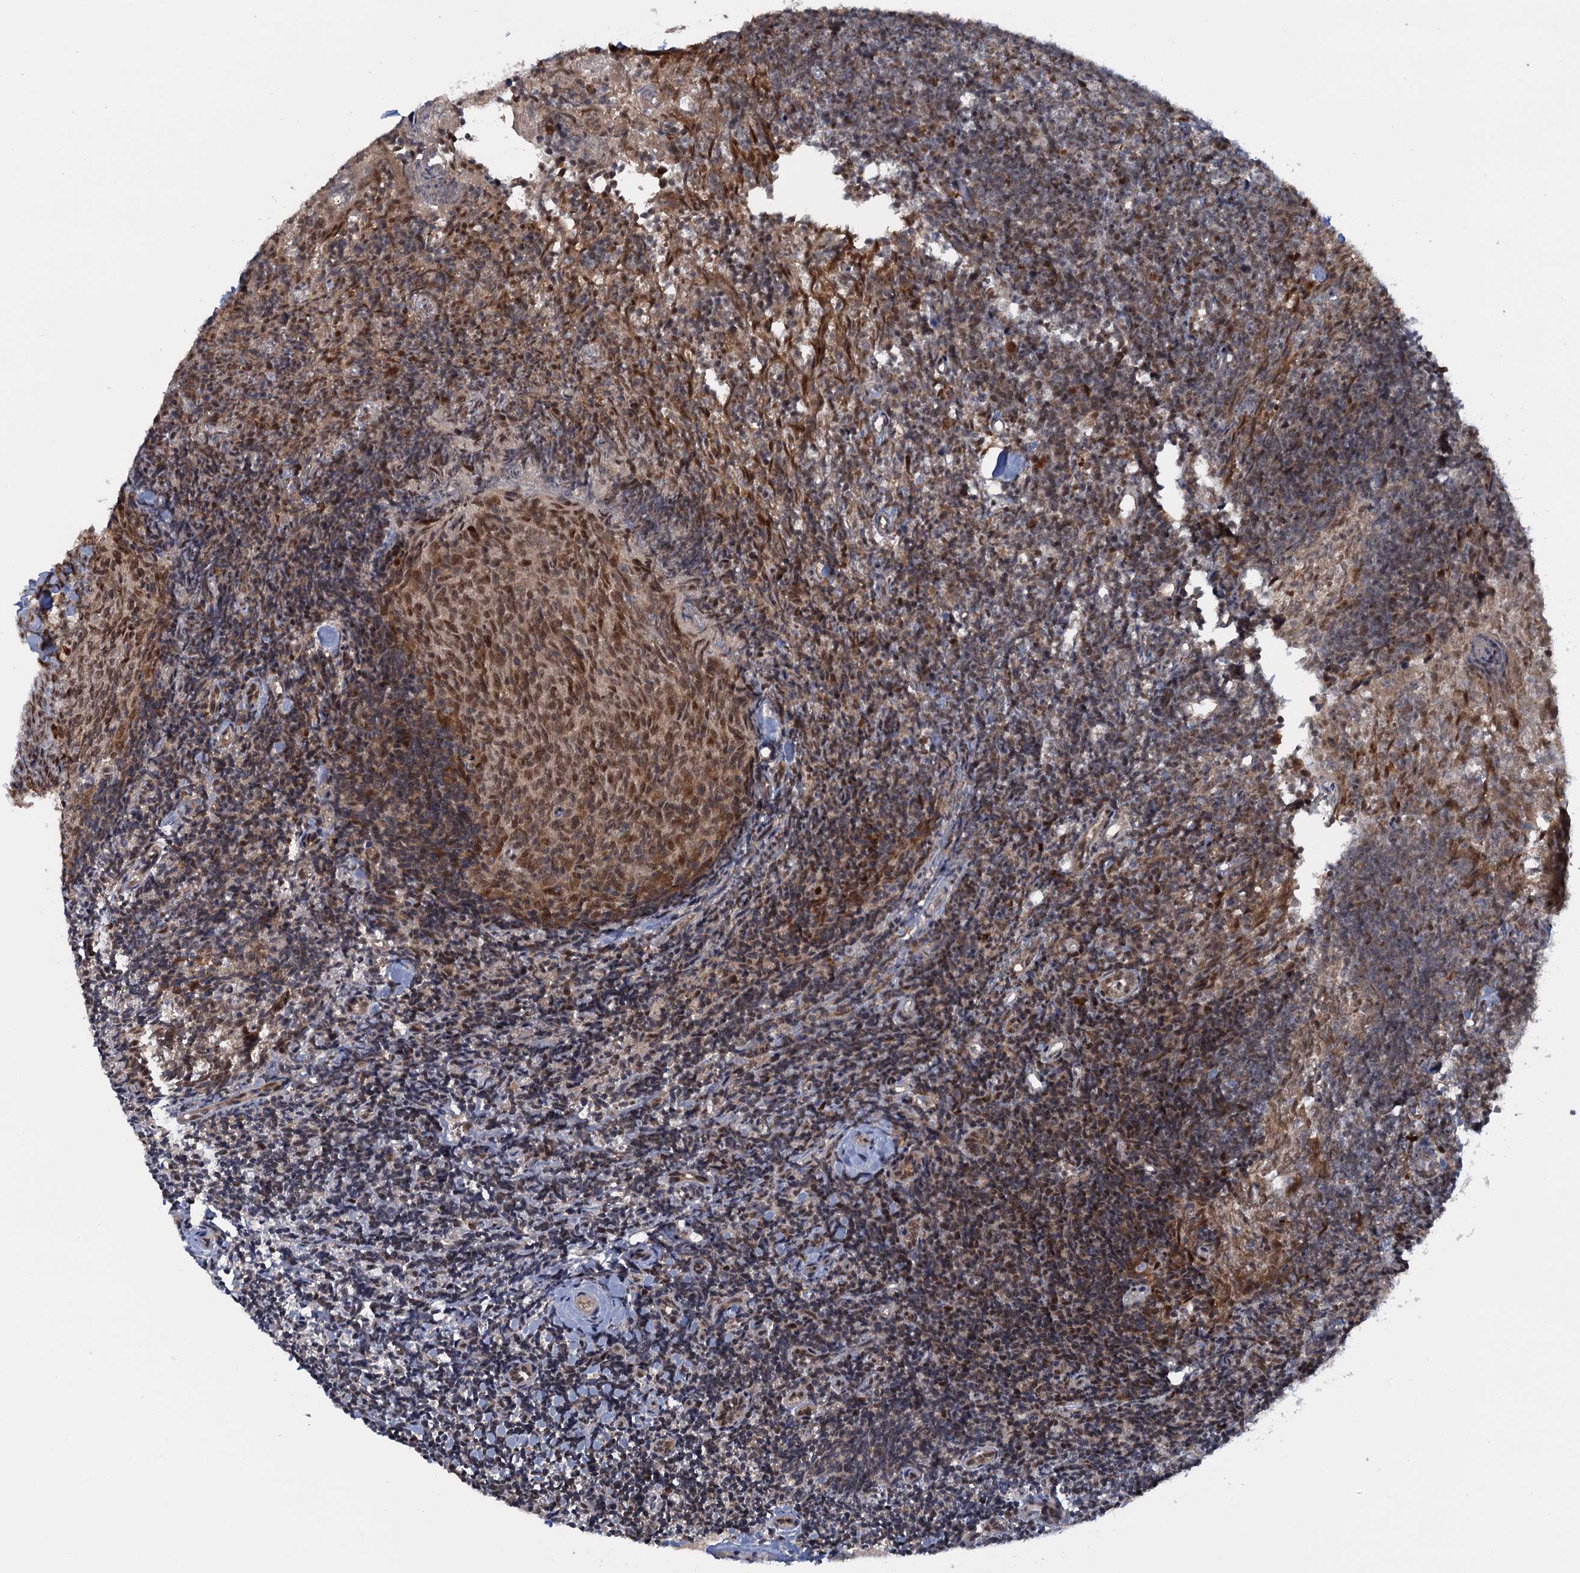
{"staining": {"intensity": "strong", "quantity": ">75%", "location": "cytoplasmic/membranous,nuclear"}, "tissue": "tonsil", "cell_type": "Germinal center cells", "image_type": "normal", "snomed": [{"axis": "morphology", "description": "Normal tissue, NOS"}, {"axis": "topography", "description": "Tonsil"}], "caption": "Protein expression analysis of unremarkable human tonsil reveals strong cytoplasmic/membranous,nuclear expression in about >75% of germinal center cells.", "gene": "WBP4", "patient": {"sex": "female", "age": 10}}